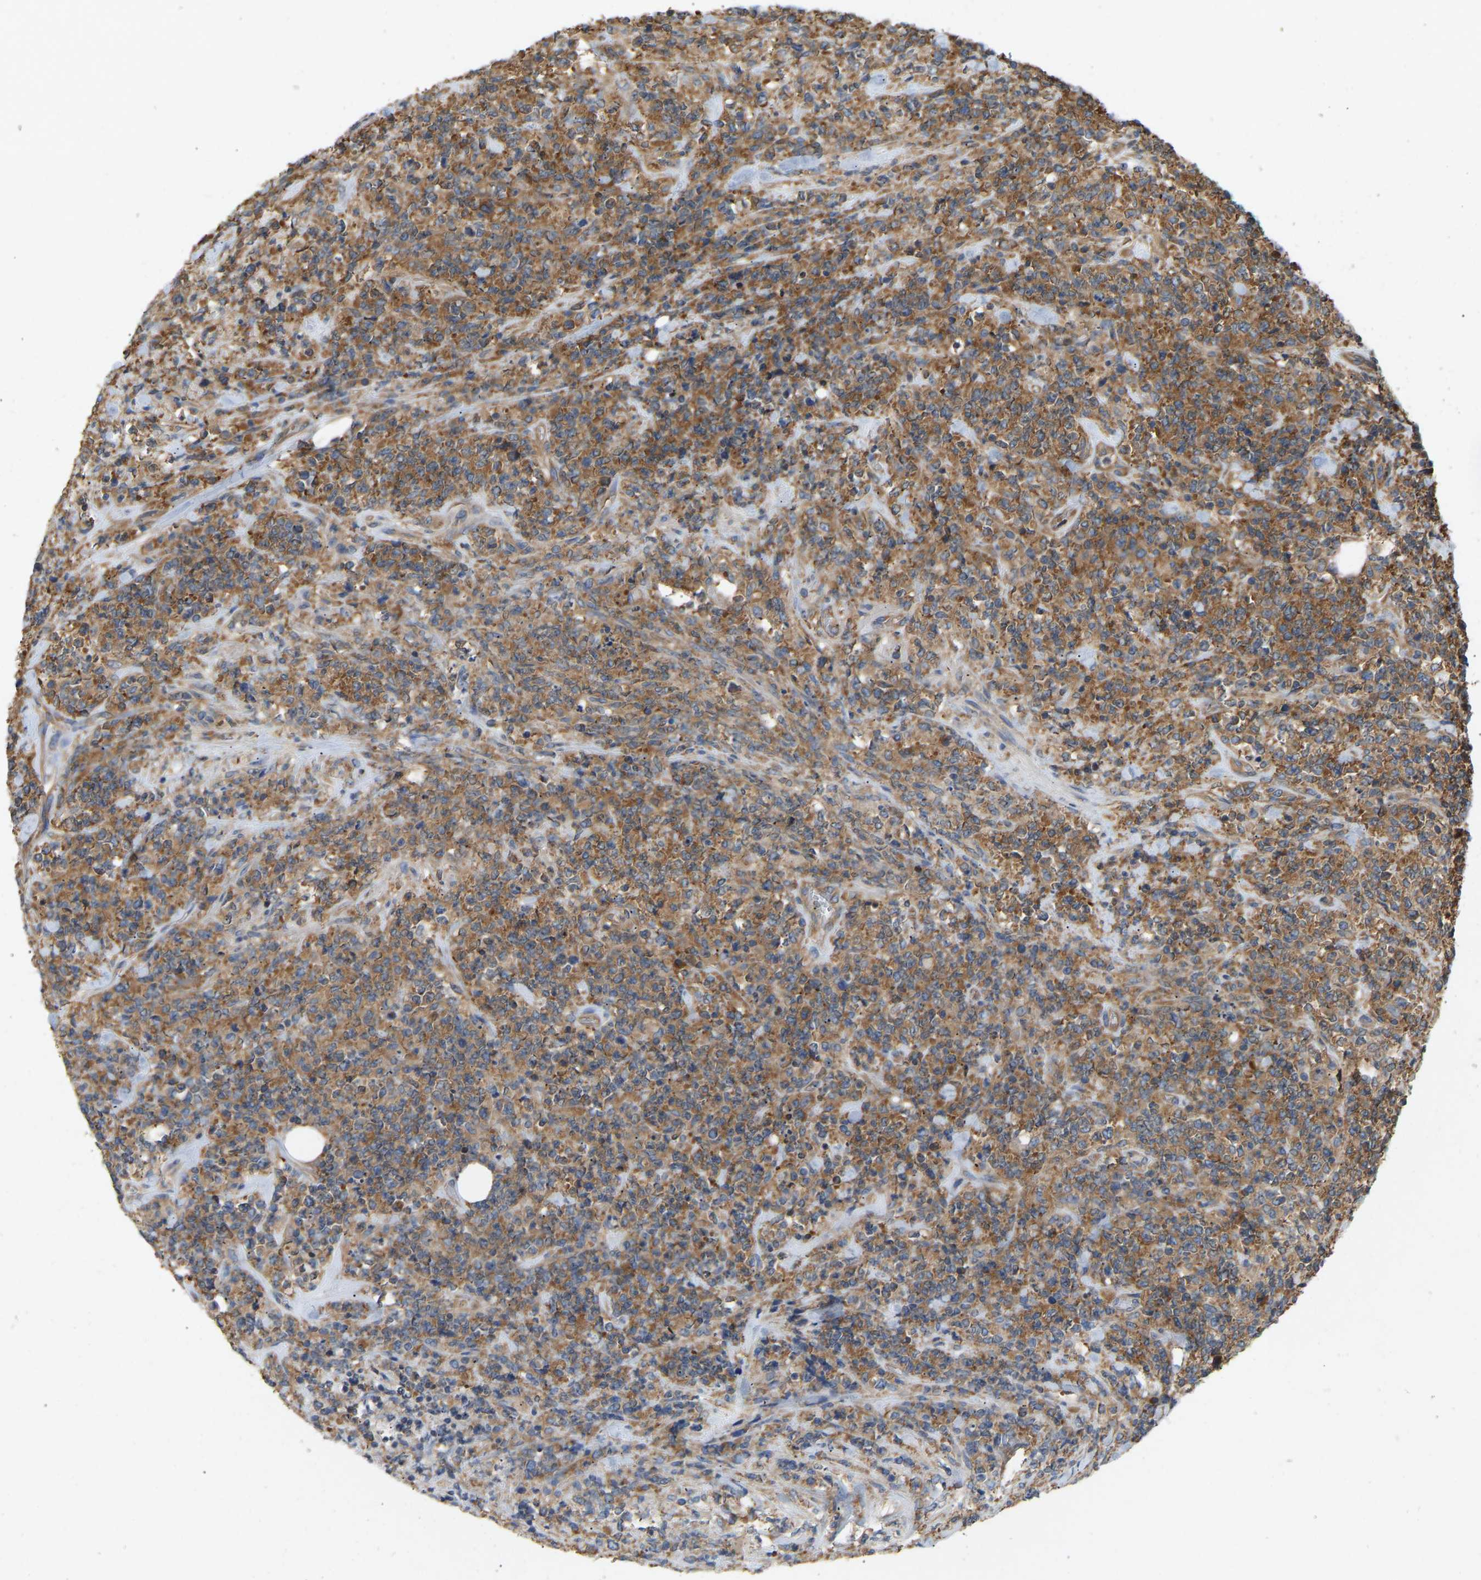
{"staining": {"intensity": "moderate", "quantity": ">75%", "location": "cytoplasmic/membranous"}, "tissue": "lymphoma", "cell_type": "Tumor cells", "image_type": "cancer", "snomed": [{"axis": "morphology", "description": "Malignant lymphoma, non-Hodgkin's type, High grade"}, {"axis": "topography", "description": "Soft tissue"}], "caption": "Malignant lymphoma, non-Hodgkin's type (high-grade) stained for a protein (brown) displays moderate cytoplasmic/membranous positive expression in about >75% of tumor cells.", "gene": "RPS6KB2", "patient": {"sex": "male", "age": 18}}